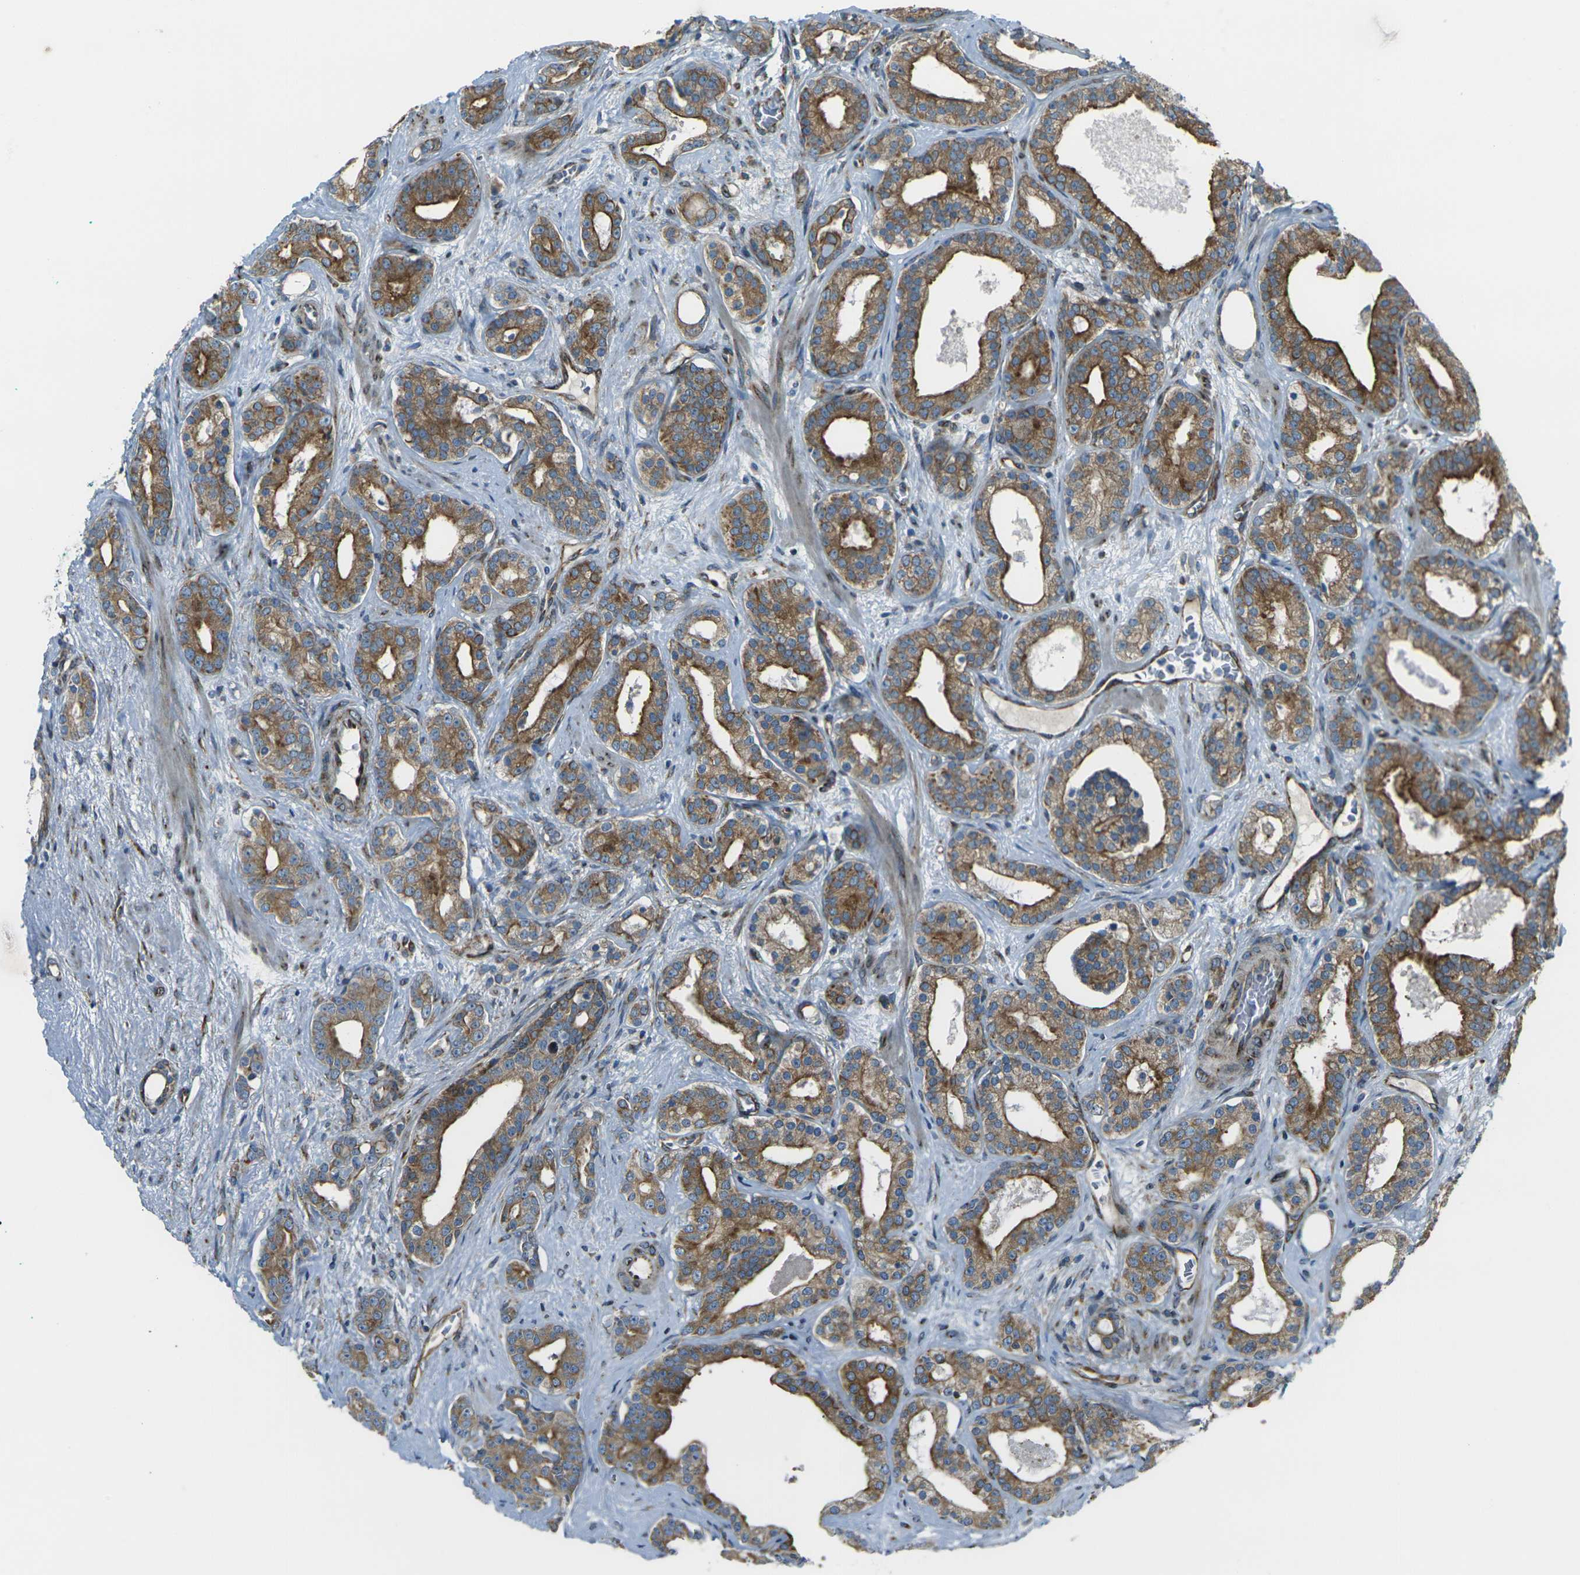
{"staining": {"intensity": "moderate", "quantity": ">75%", "location": "cytoplasmic/membranous"}, "tissue": "prostate cancer", "cell_type": "Tumor cells", "image_type": "cancer", "snomed": [{"axis": "morphology", "description": "Adenocarcinoma, Low grade"}, {"axis": "topography", "description": "Prostate"}], "caption": "IHC micrograph of neoplastic tissue: adenocarcinoma (low-grade) (prostate) stained using immunohistochemistry (IHC) demonstrates medium levels of moderate protein expression localized specifically in the cytoplasmic/membranous of tumor cells, appearing as a cytoplasmic/membranous brown color.", "gene": "CELSR2", "patient": {"sex": "male", "age": 63}}